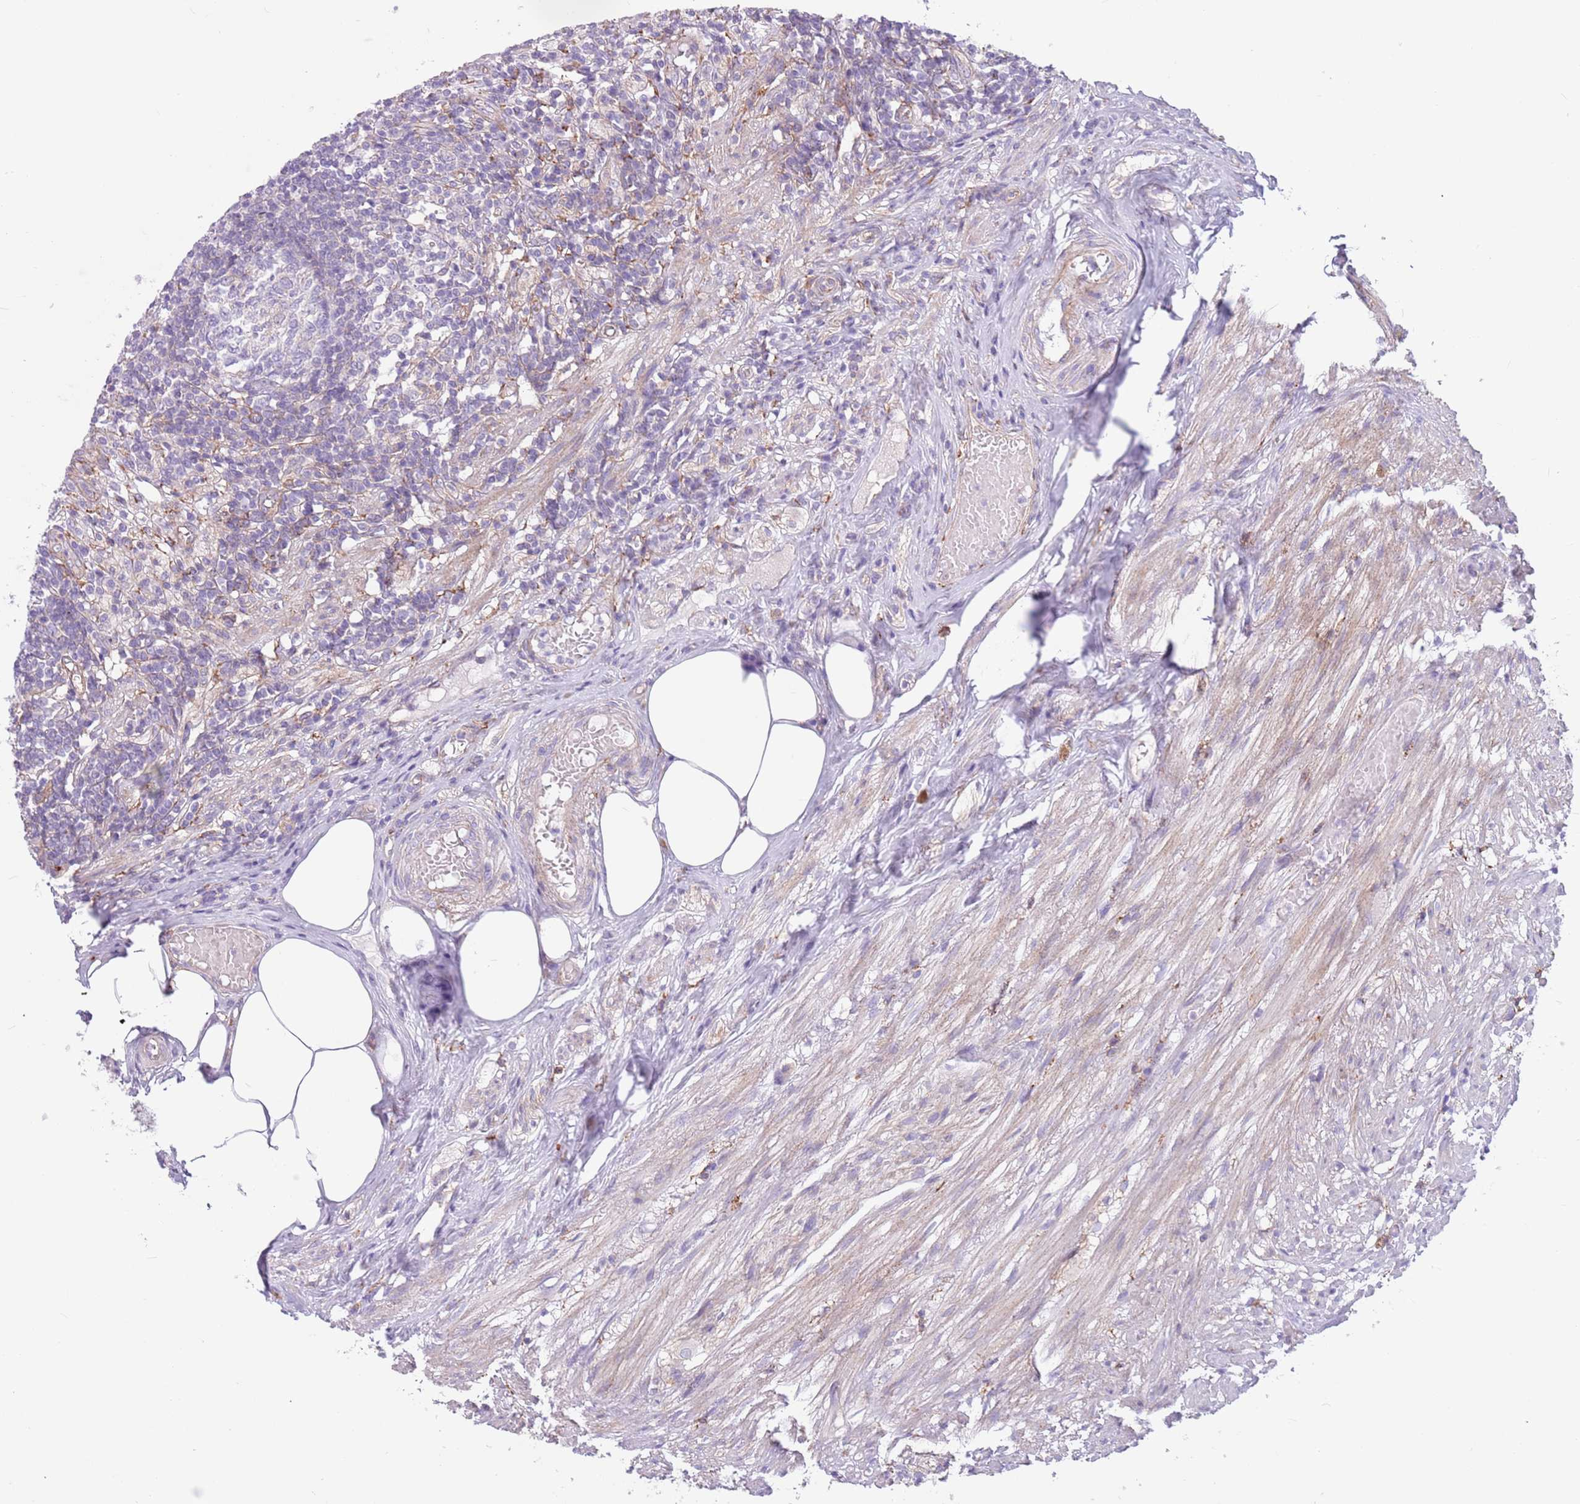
{"staining": {"intensity": "weak", "quantity": "25%-75%", "location": "cytoplasmic/membranous"}, "tissue": "appendix", "cell_type": "Glandular cells", "image_type": "normal", "snomed": [{"axis": "morphology", "description": "Normal tissue, NOS"}, {"axis": "topography", "description": "Appendix"}], "caption": "About 25%-75% of glandular cells in unremarkable human appendix show weak cytoplasmic/membranous protein positivity as visualized by brown immunohistochemical staining.", "gene": "SNX6", "patient": {"sex": "male", "age": 83}}